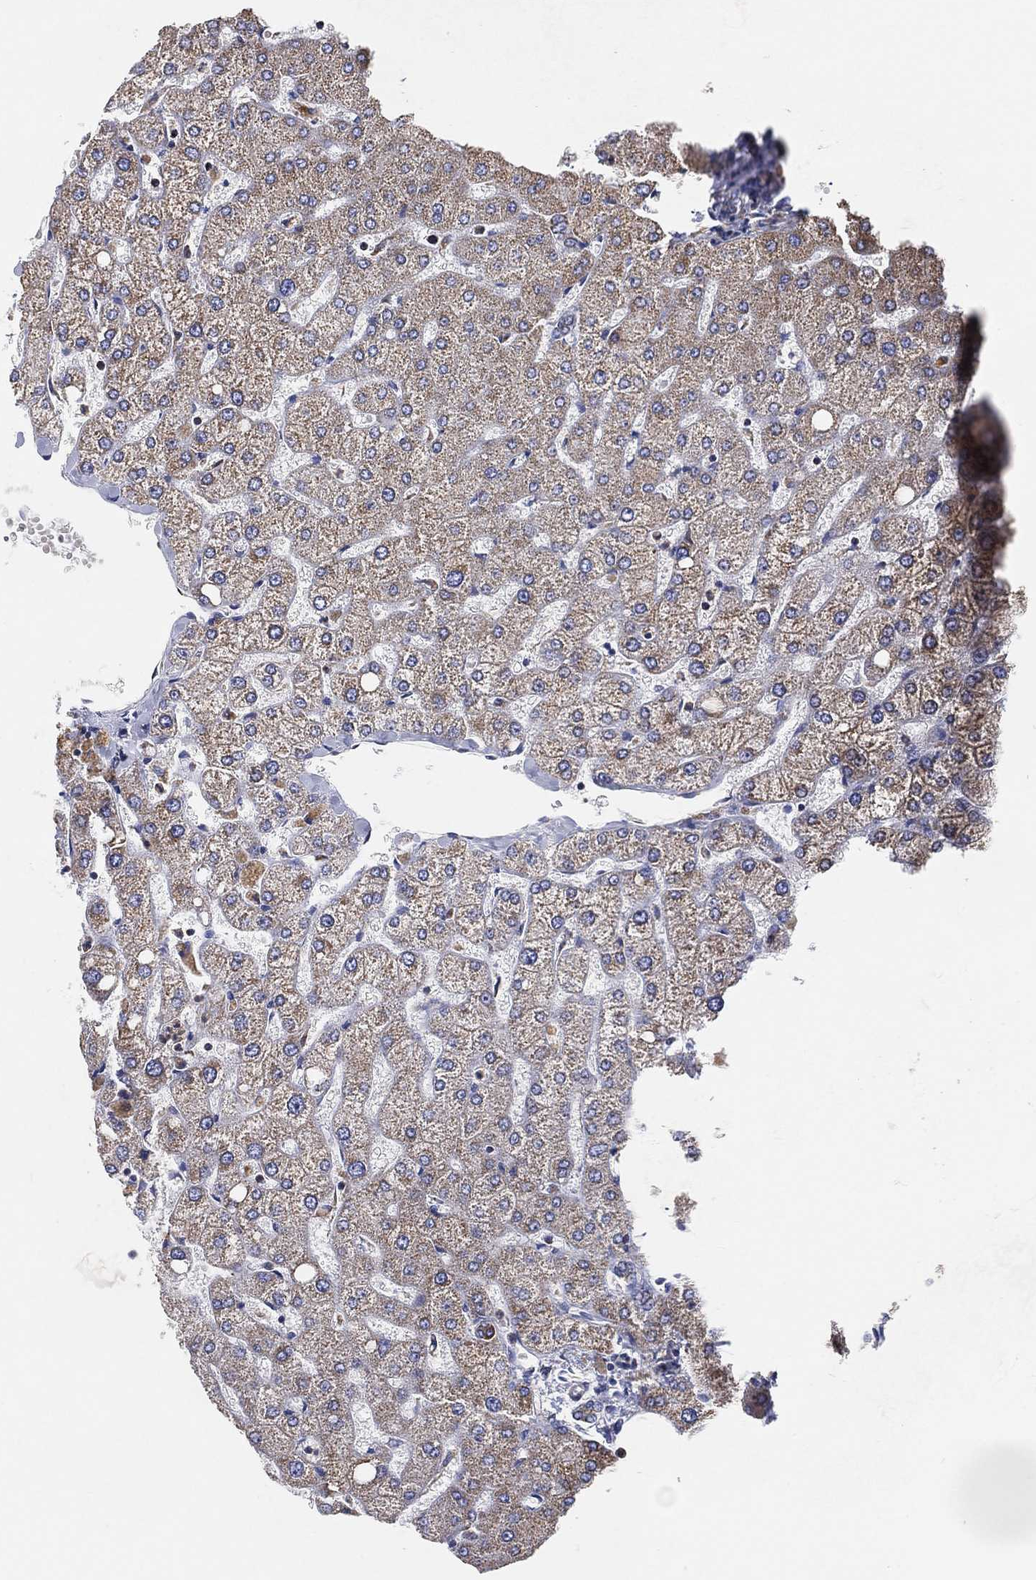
{"staining": {"intensity": "negative", "quantity": "none", "location": "none"}, "tissue": "liver", "cell_type": "Cholangiocytes", "image_type": "normal", "snomed": [{"axis": "morphology", "description": "Normal tissue, NOS"}, {"axis": "topography", "description": "Liver"}], "caption": "Cholangiocytes show no significant expression in unremarkable liver. (Stains: DAB immunohistochemistry (IHC) with hematoxylin counter stain, Microscopy: brightfield microscopy at high magnification).", "gene": "GCAT", "patient": {"sex": "female", "age": 54}}